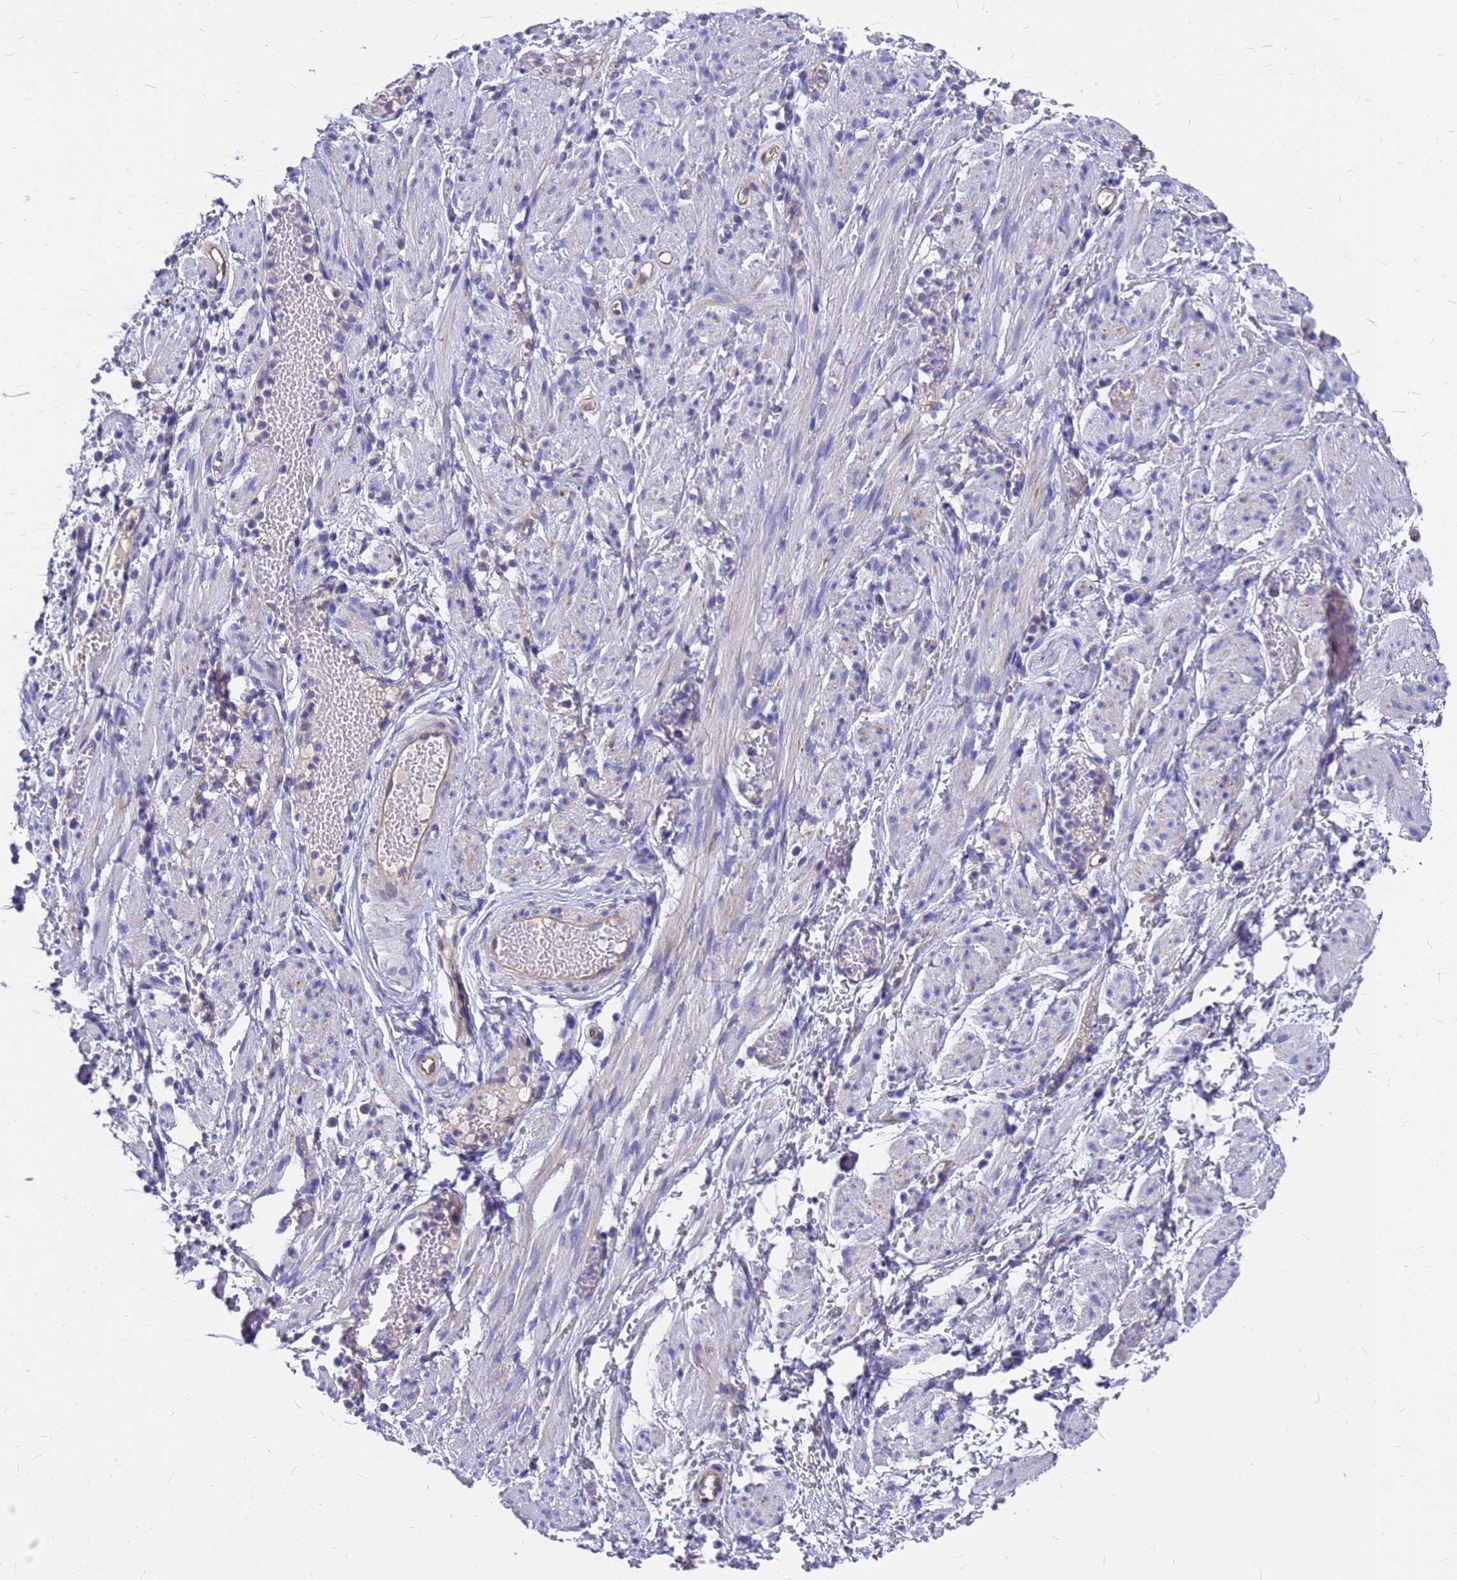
{"staining": {"intensity": "negative", "quantity": "none", "location": "none"}, "tissue": "adipose tissue", "cell_type": "Adipocytes", "image_type": "normal", "snomed": [{"axis": "morphology", "description": "Normal tissue, NOS"}, {"axis": "topography", "description": "Smooth muscle"}, {"axis": "topography", "description": "Peripheral nerve tissue"}], "caption": "Adipocytes are negative for protein expression in benign human adipose tissue. (IHC, brightfield microscopy, high magnification).", "gene": "FBXW5", "patient": {"sex": "female", "age": 39}}